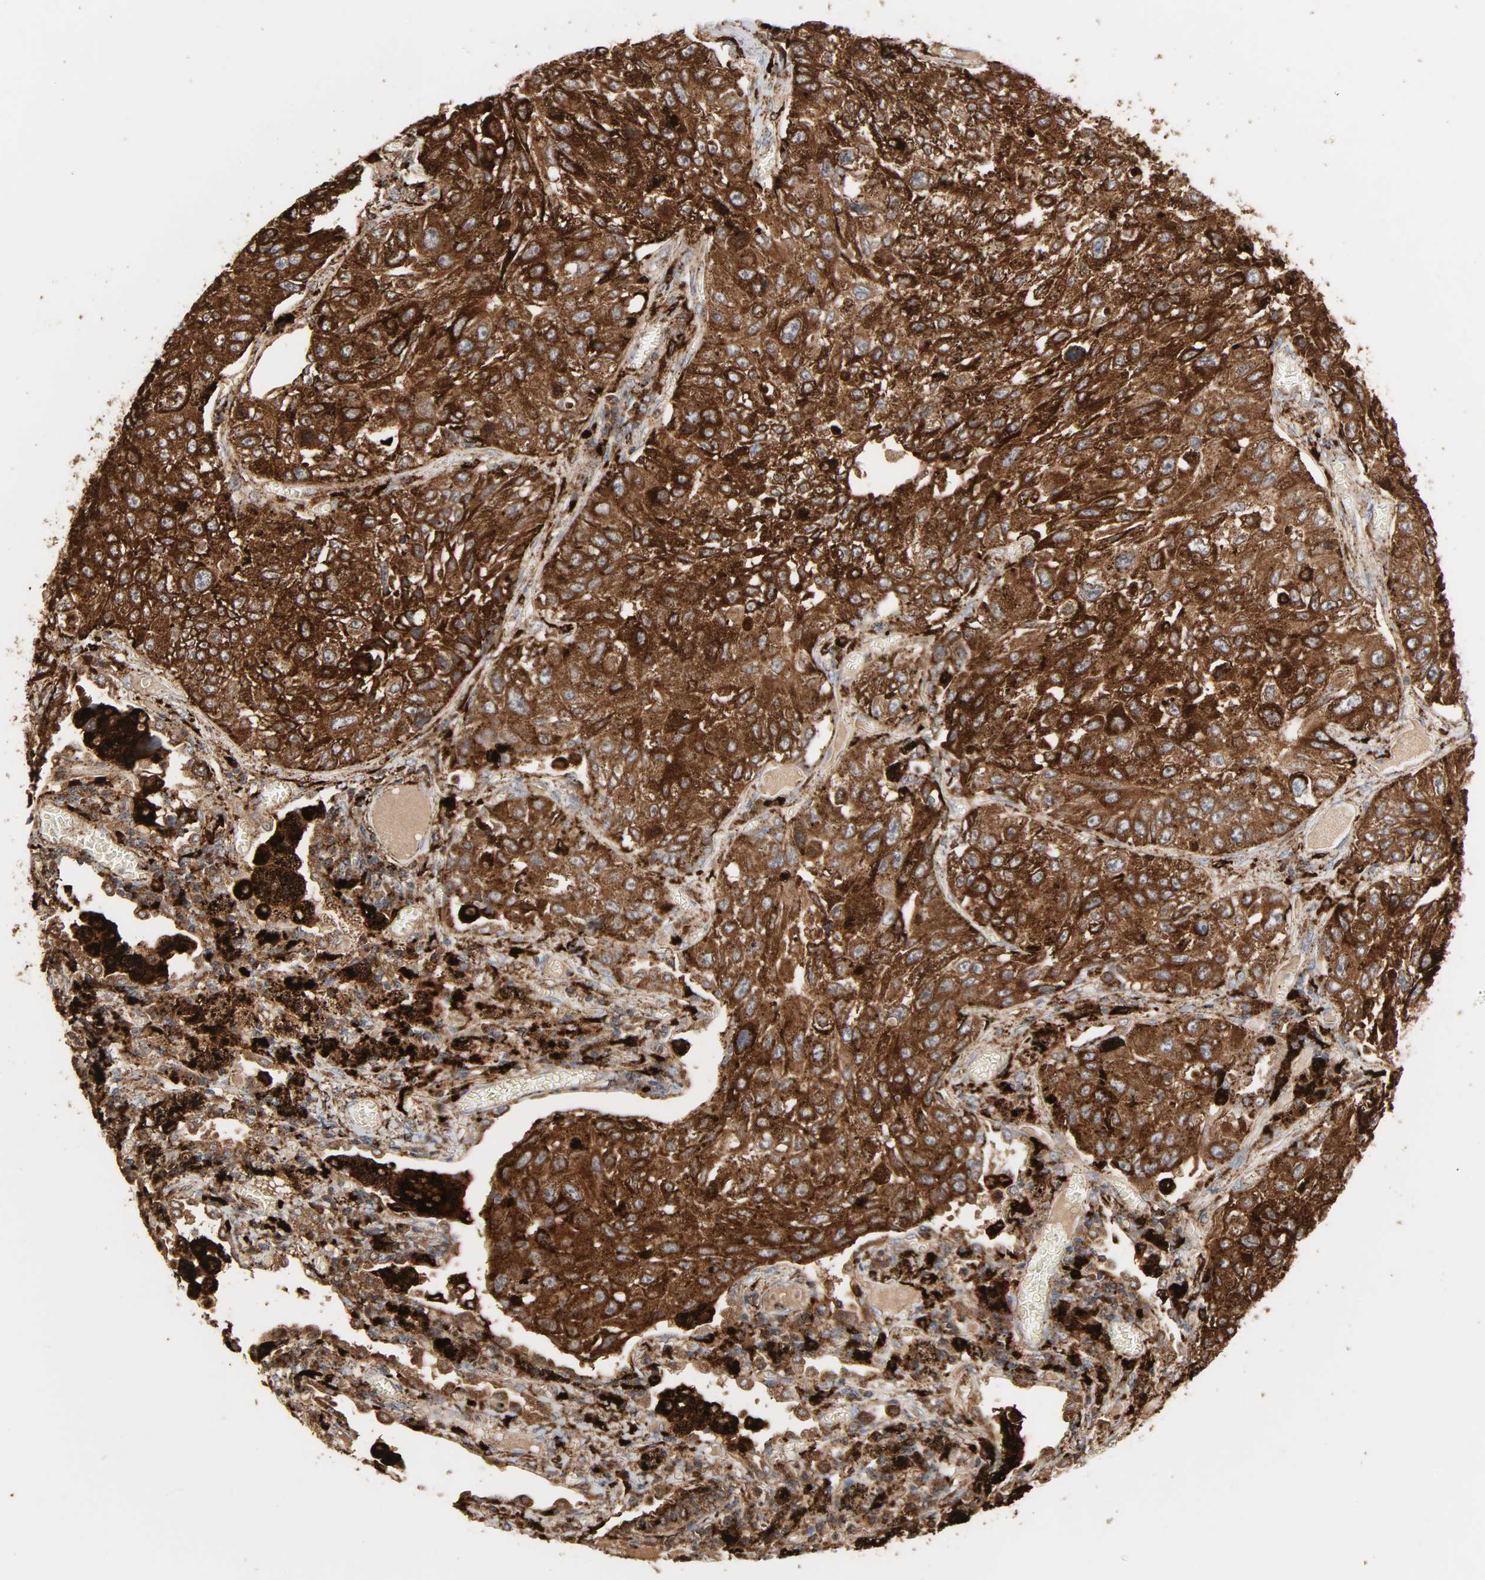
{"staining": {"intensity": "strong", "quantity": ">75%", "location": "cytoplasmic/membranous"}, "tissue": "lung cancer", "cell_type": "Tumor cells", "image_type": "cancer", "snomed": [{"axis": "morphology", "description": "Squamous cell carcinoma, NOS"}, {"axis": "topography", "description": "Lung"}], "caption": "Immunohistochemical staining of lung cancer reveals high levels of strong cytoplasmic/membranous protein staining in approximately >75% of tumor cells.", "gene": "PSAP", "patient": {"sex": "male", "age": 71}}